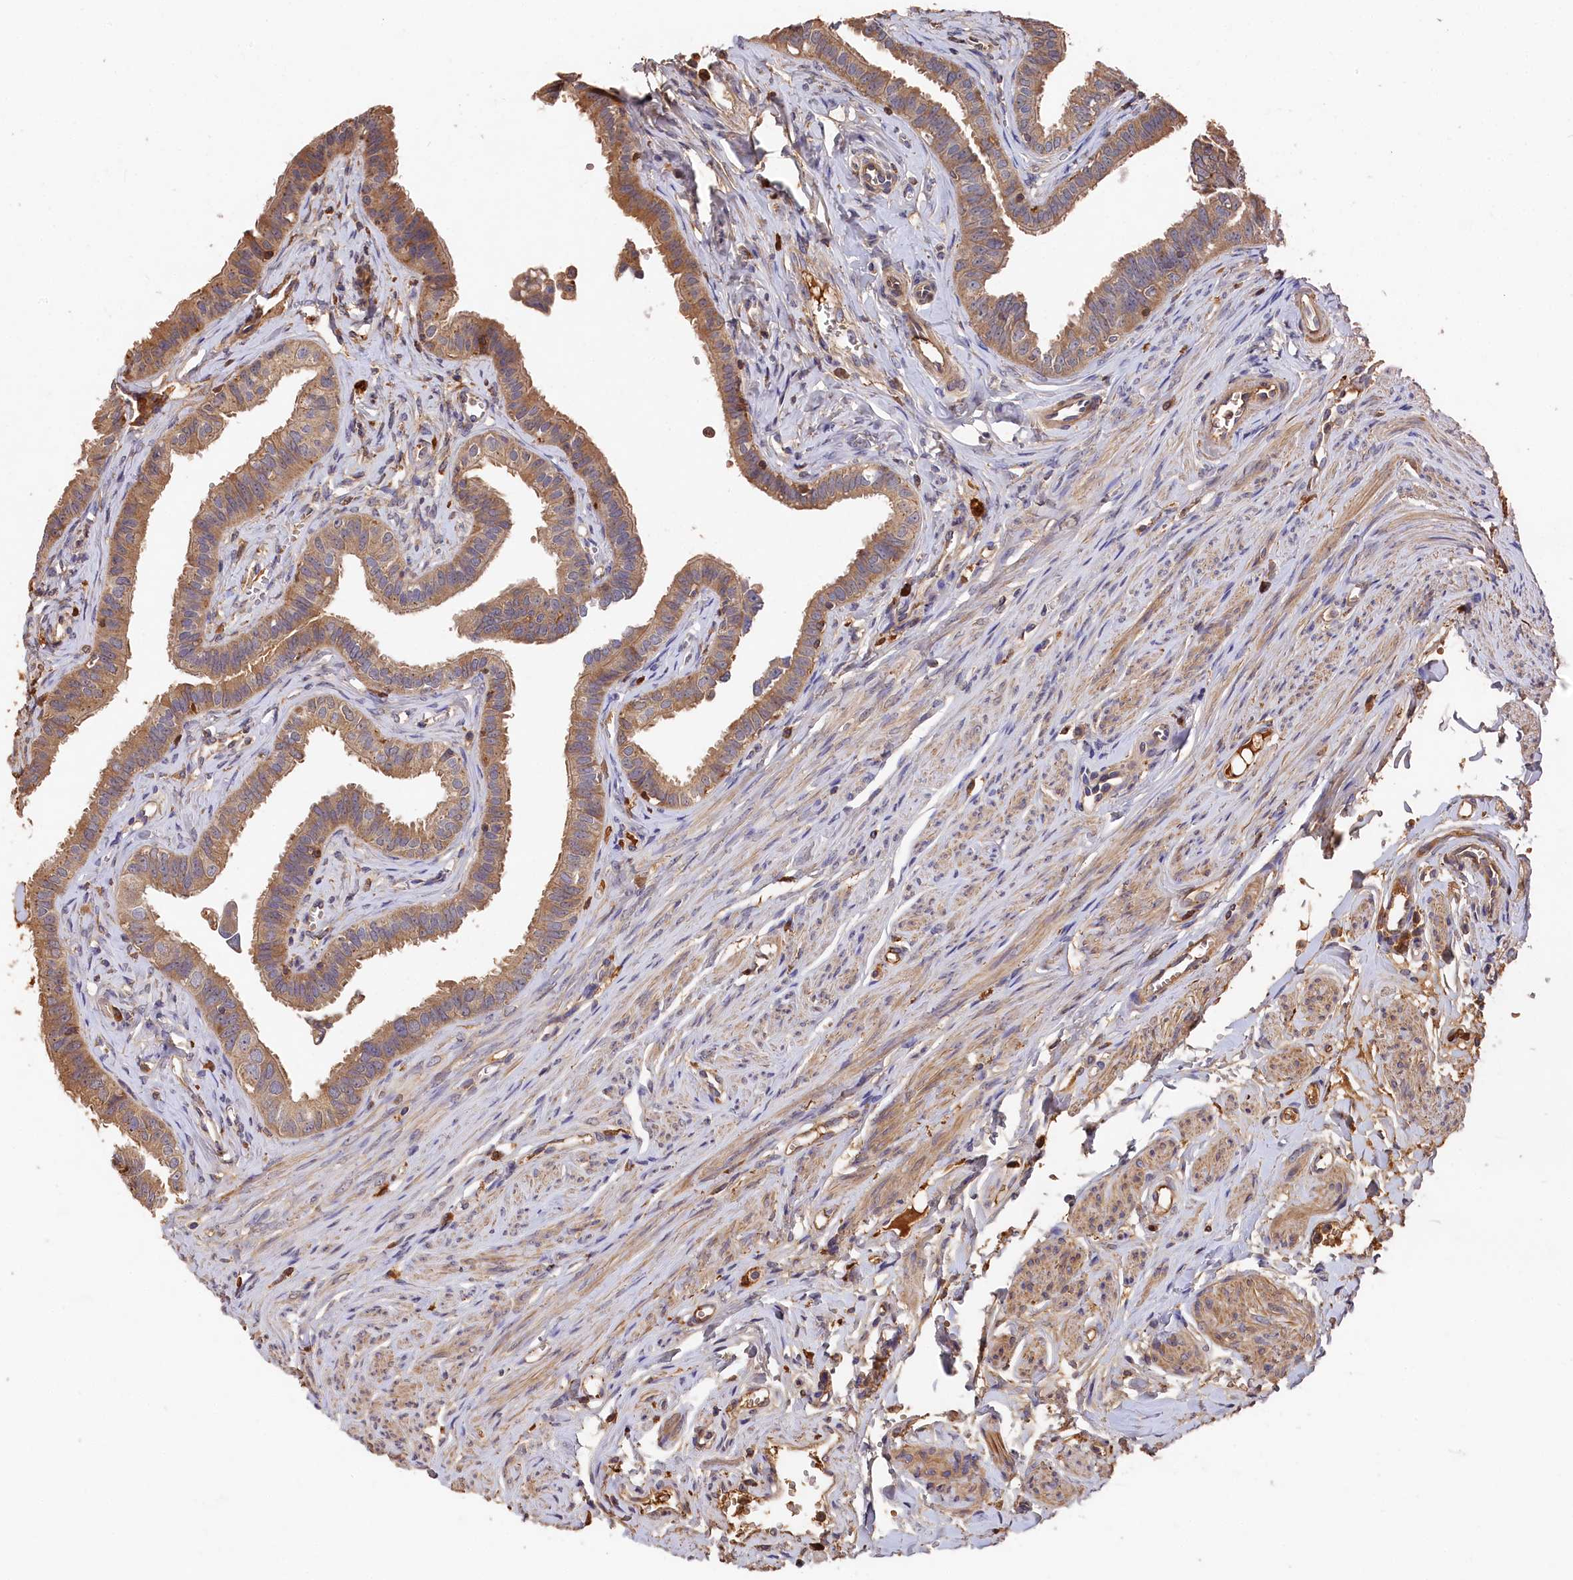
{"staining": {"intensity": "moderate", "quantity": ">75%", "location": "cytoplasmic/membranous"}, "tissue": "fallopian tube", "cell_type": "Glandular cells", "image_type": "normal", "snomed": [{"axis": "morphology", "description": "Normal tissue, NOS"}, {"axis": "morphology", "description": "Carcinoma, NOS"}, {"axis": "topography", "description": "Fallopian tube"}, {"axis": "topography", "description": "Ovary"}], "caption": "Immunohistochemical staining of benign fallopian tube reveals moderate cytoplasmic/membranous protein staining in approximately >75% of glandular cells.", "gene": "DHRS11", "patient": {"sex": "female", "age": 59}}